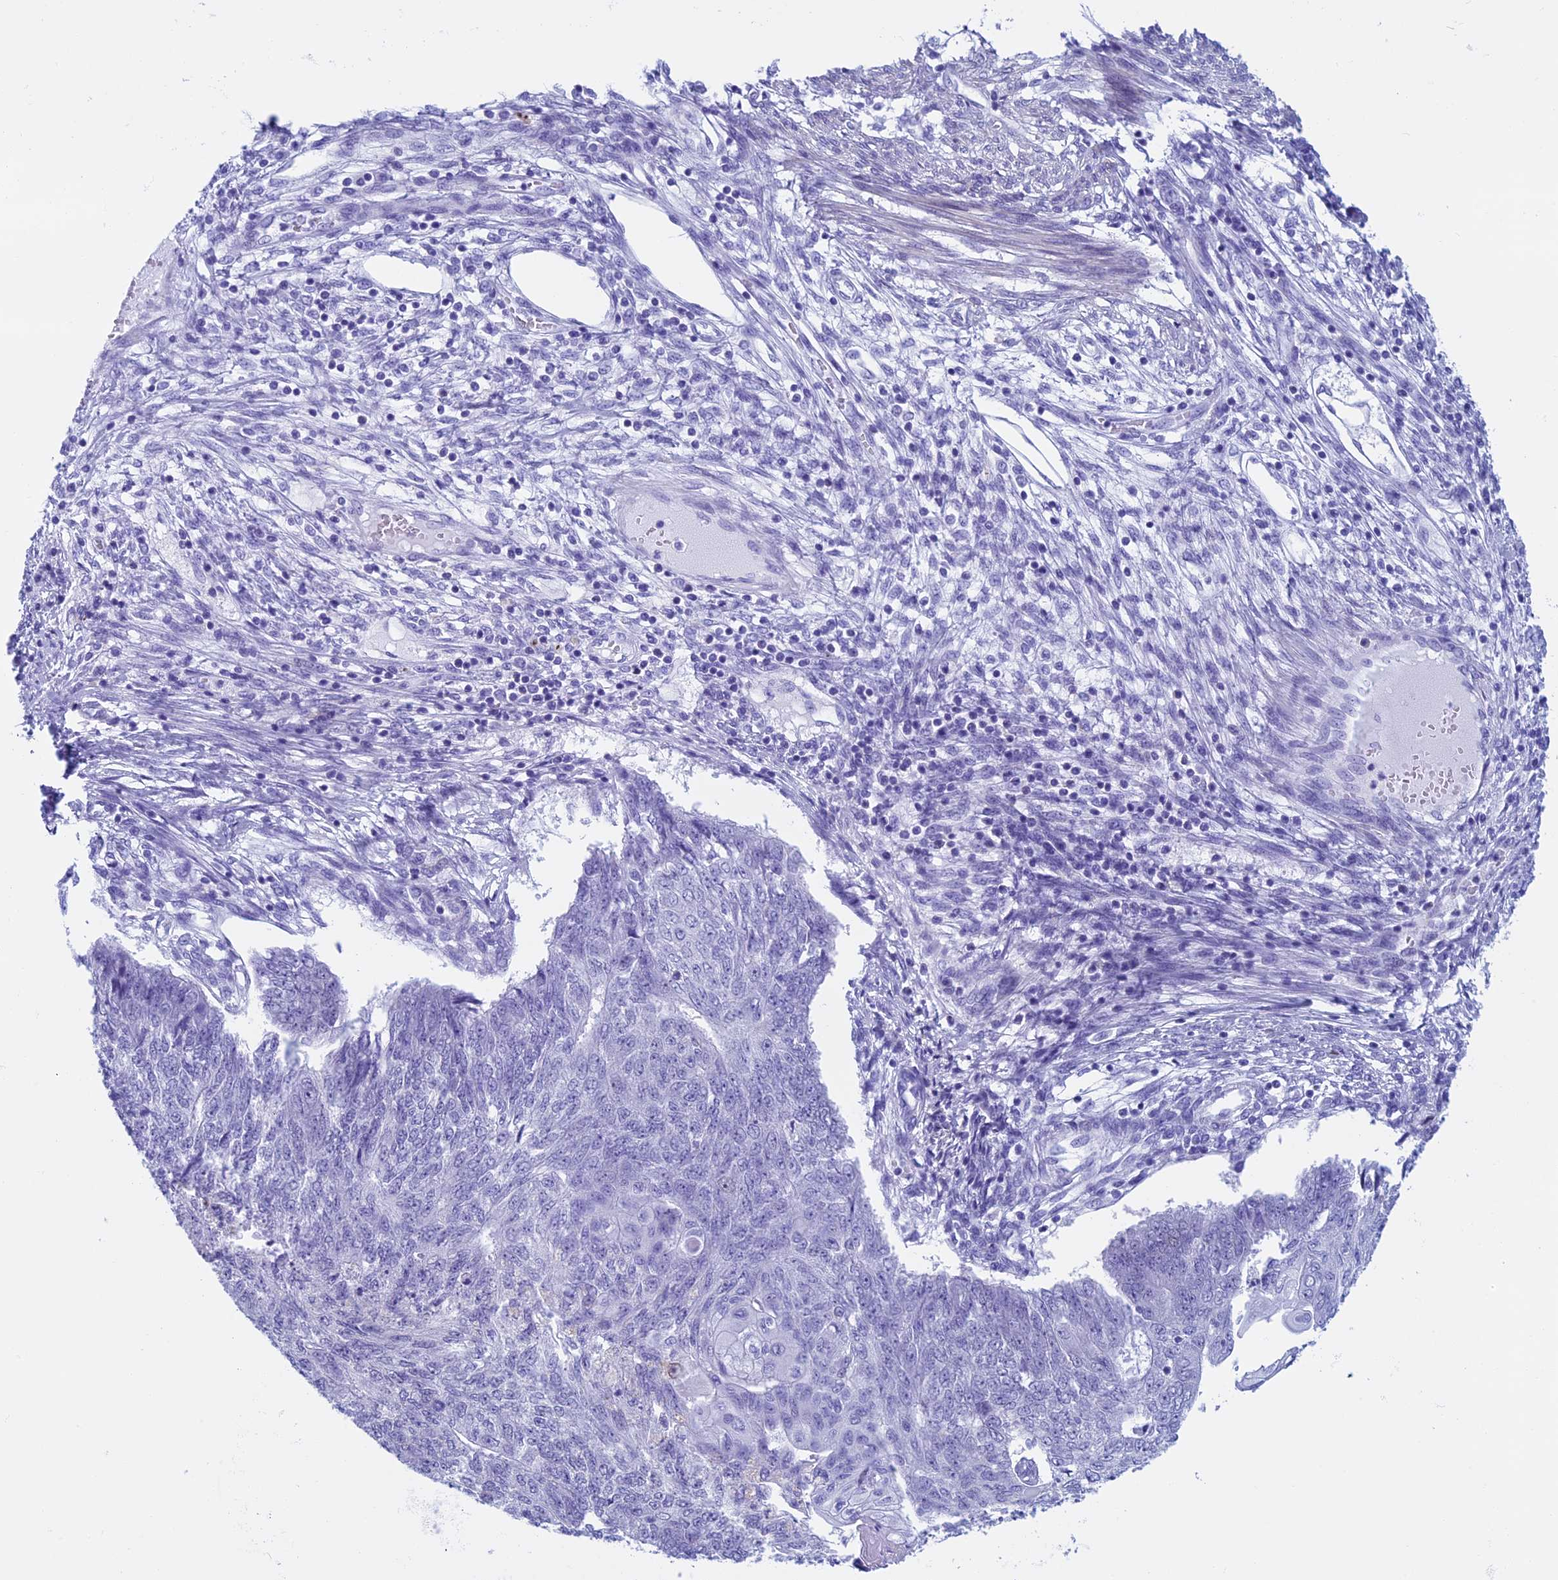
{"staining": {"intensity": "negative", "quantity": "none", "location": "none"}, "tissue": "endometrial cancer", "cell_type": "Tumor cells", "image_type": "cancer", "snomed": [{"axis": "morphology", "description": "Adenocarcinoma, NOS"}, {"axis": "topography", "description": "Endometrium"}], "caption": "Photomicrograph shows no significant protein positivity in tumor cells of endometrial cancer (adenocarcinoma).", "gene": "FAM169A", "patient": {"sex": "female", "age": 32}}